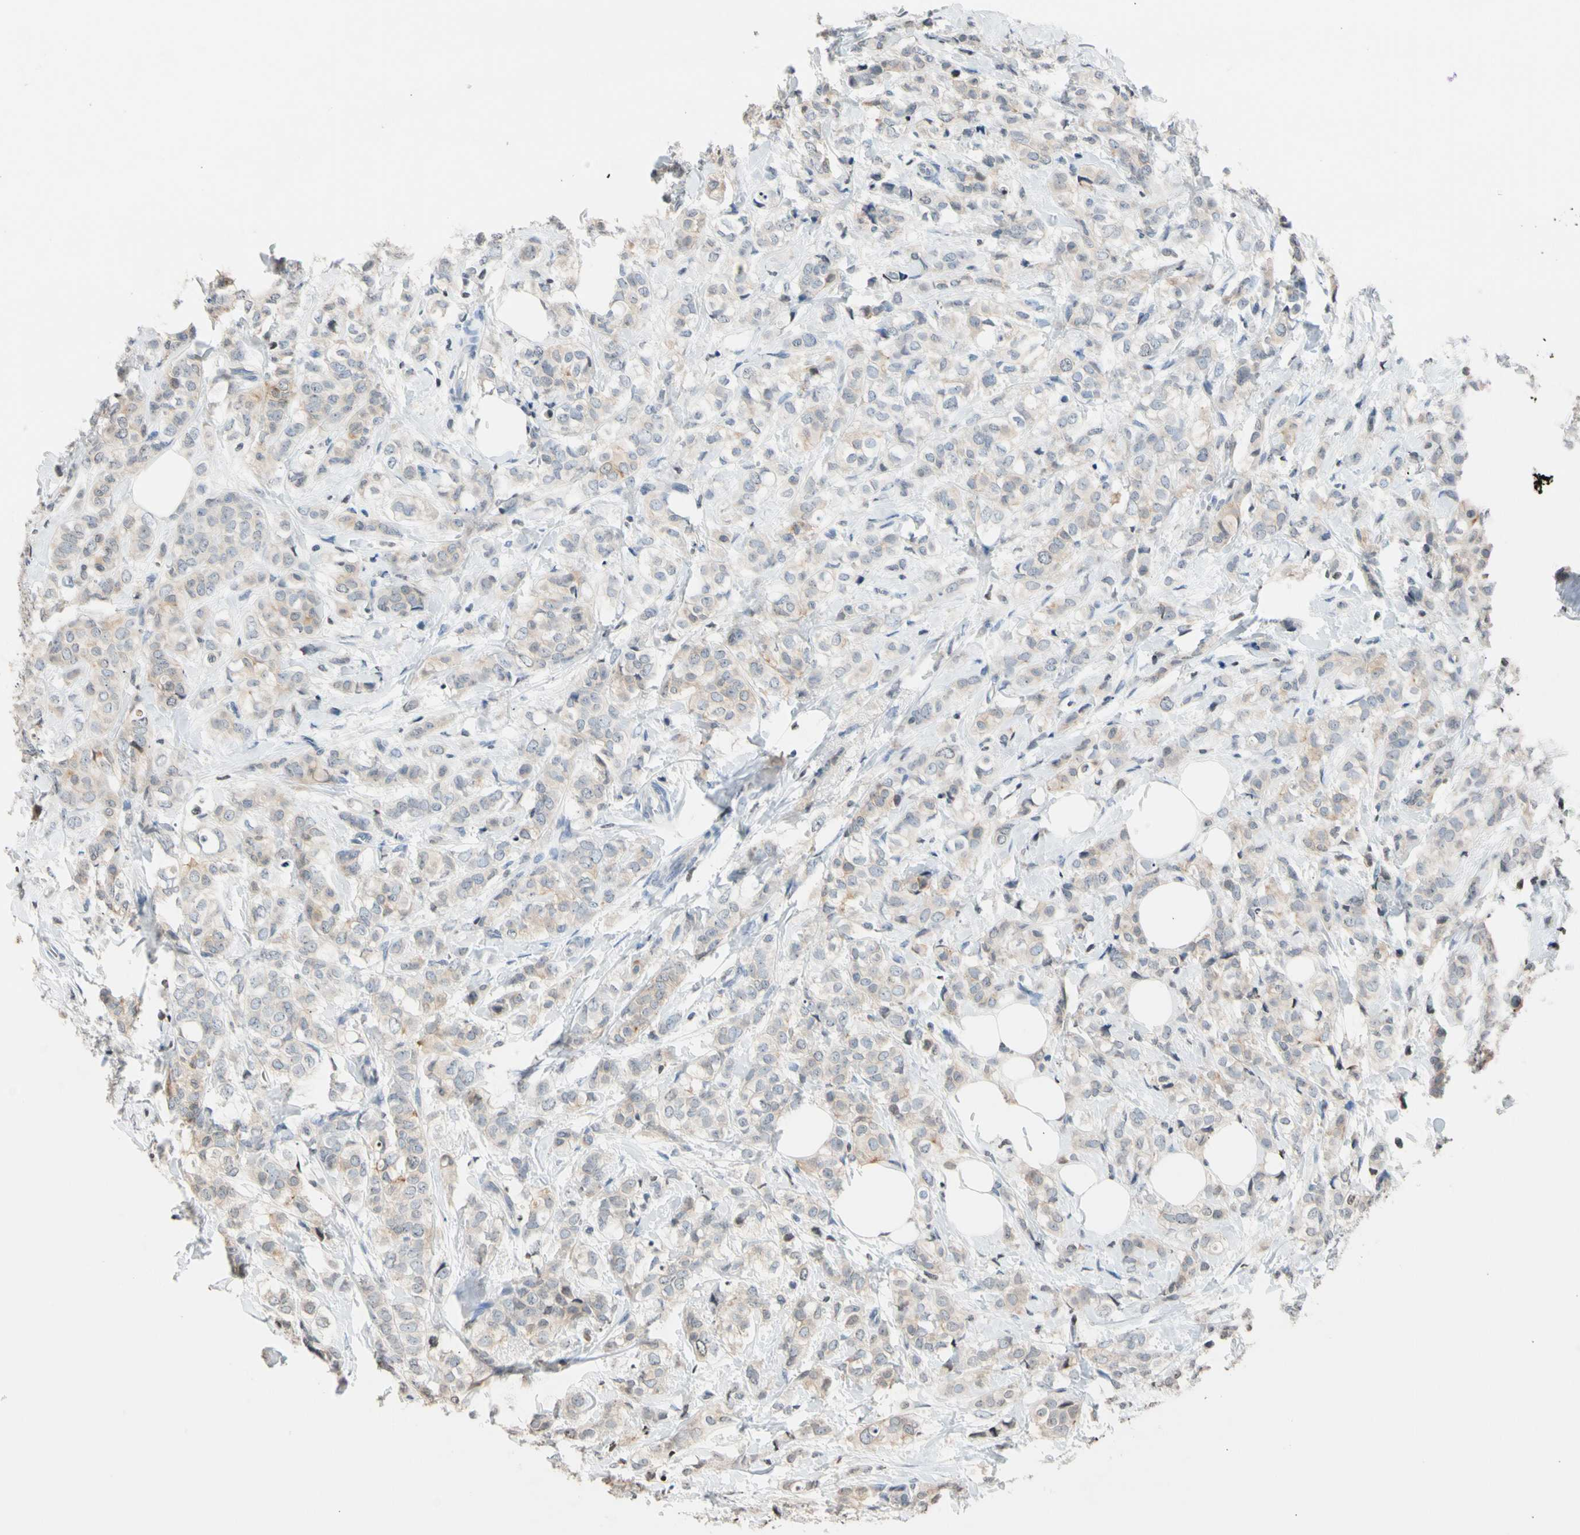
{"staining": {"intensity": "weak", "quantity": "25%-75%", "location": "cytoplasmic/membranous"}, "tissue": "breast cancer", "cell_type": "Tumor cells", "image_type": "cancer", "snomed": [{"axis": "morphology", "description": "Lobular carcinoma"}, {"axis": "topography", "description": "Breast"}], "caption": "Breast cancer stained with a protein marker exhibits weak staining in tumor cells.", "gene": "GPX4", "patient": {"sex": "female", "age": 60}}